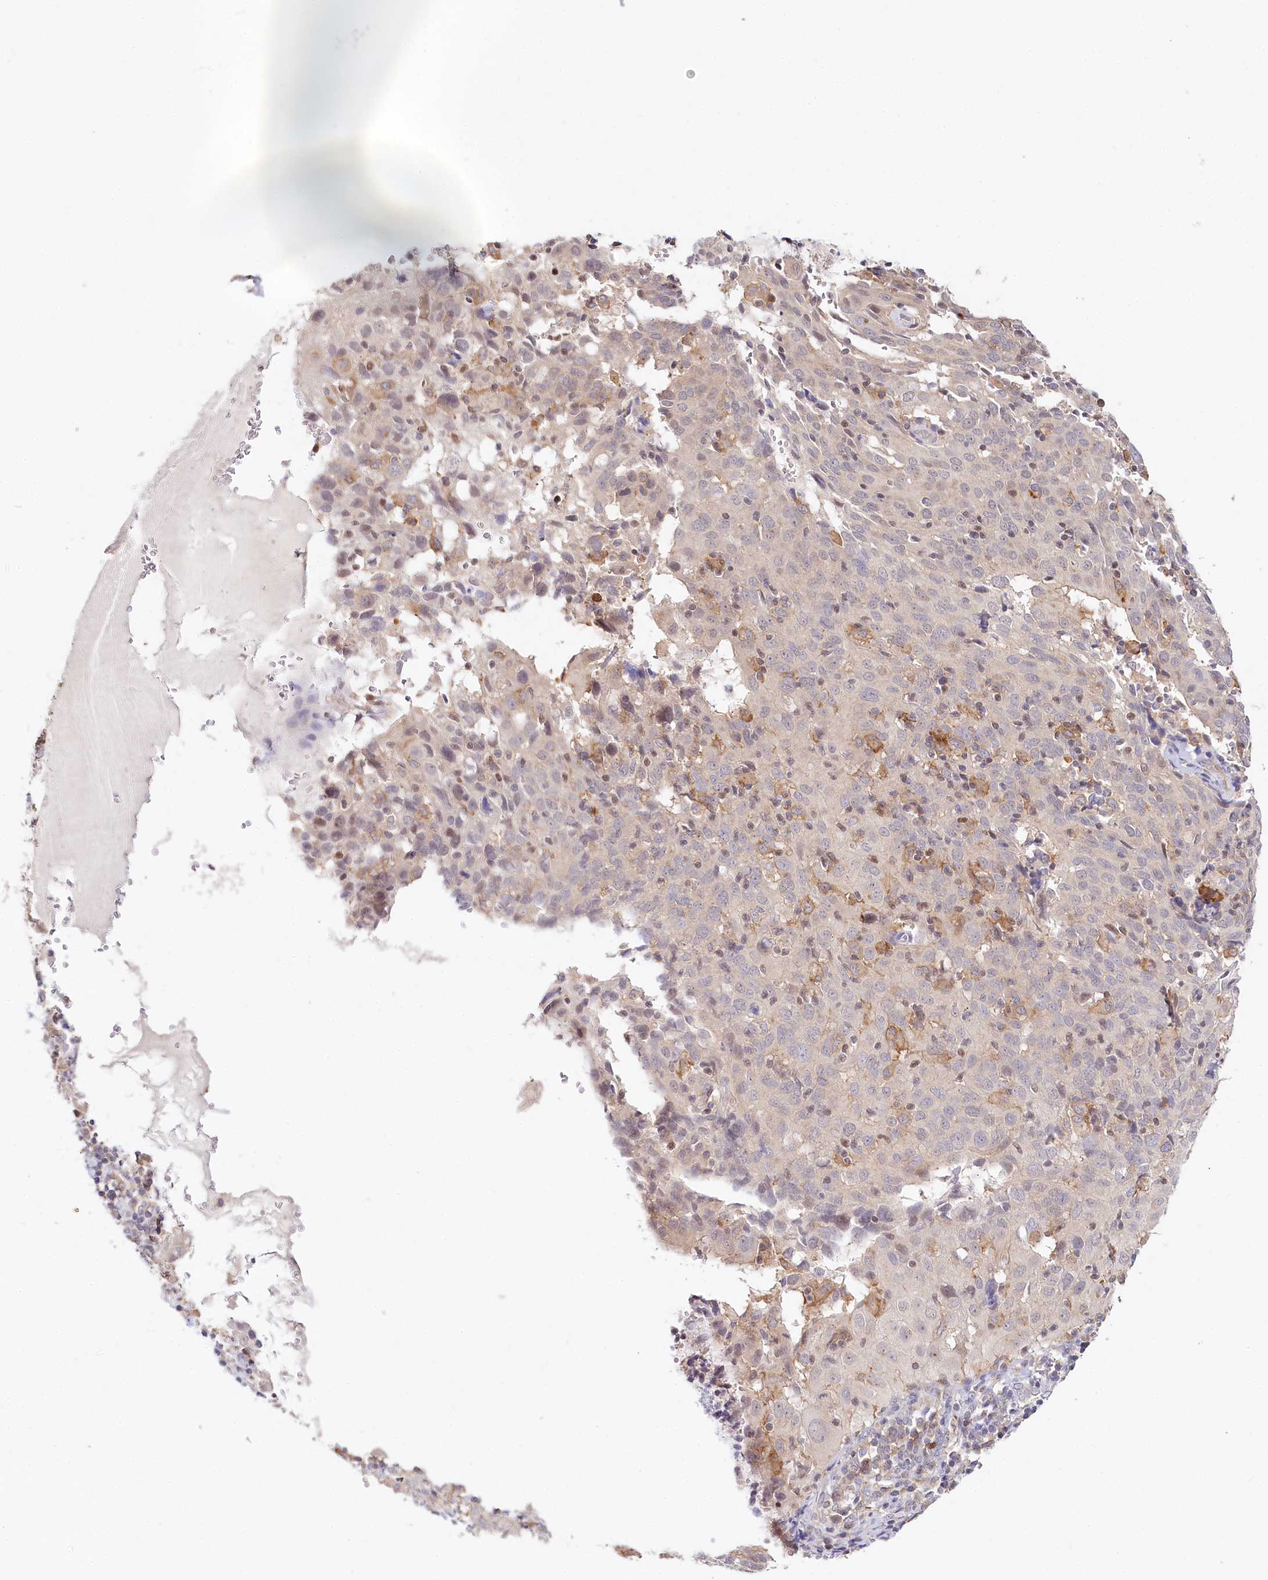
{"staining": {"intensity": "negative", "quantity": "none", "location": "none"}, "tissue": "cervical cancer", "cell_type": "Tumor cells", "image_type": "cancer", "snomed": [{"axis": "morphology", "description": "Squamous cell carcinoma, NOS"}, {"axis": "topography", "description": "Cervix"}], "caption": "An immunohistochemistry histopathology image of squamous cell carcinoma (cervical) is shown. There is no staining in tumor cells of squamous cell carcinoma (cervical).", "gene": "DAPK1", "patient": {"sex": "female", "age": 31}}